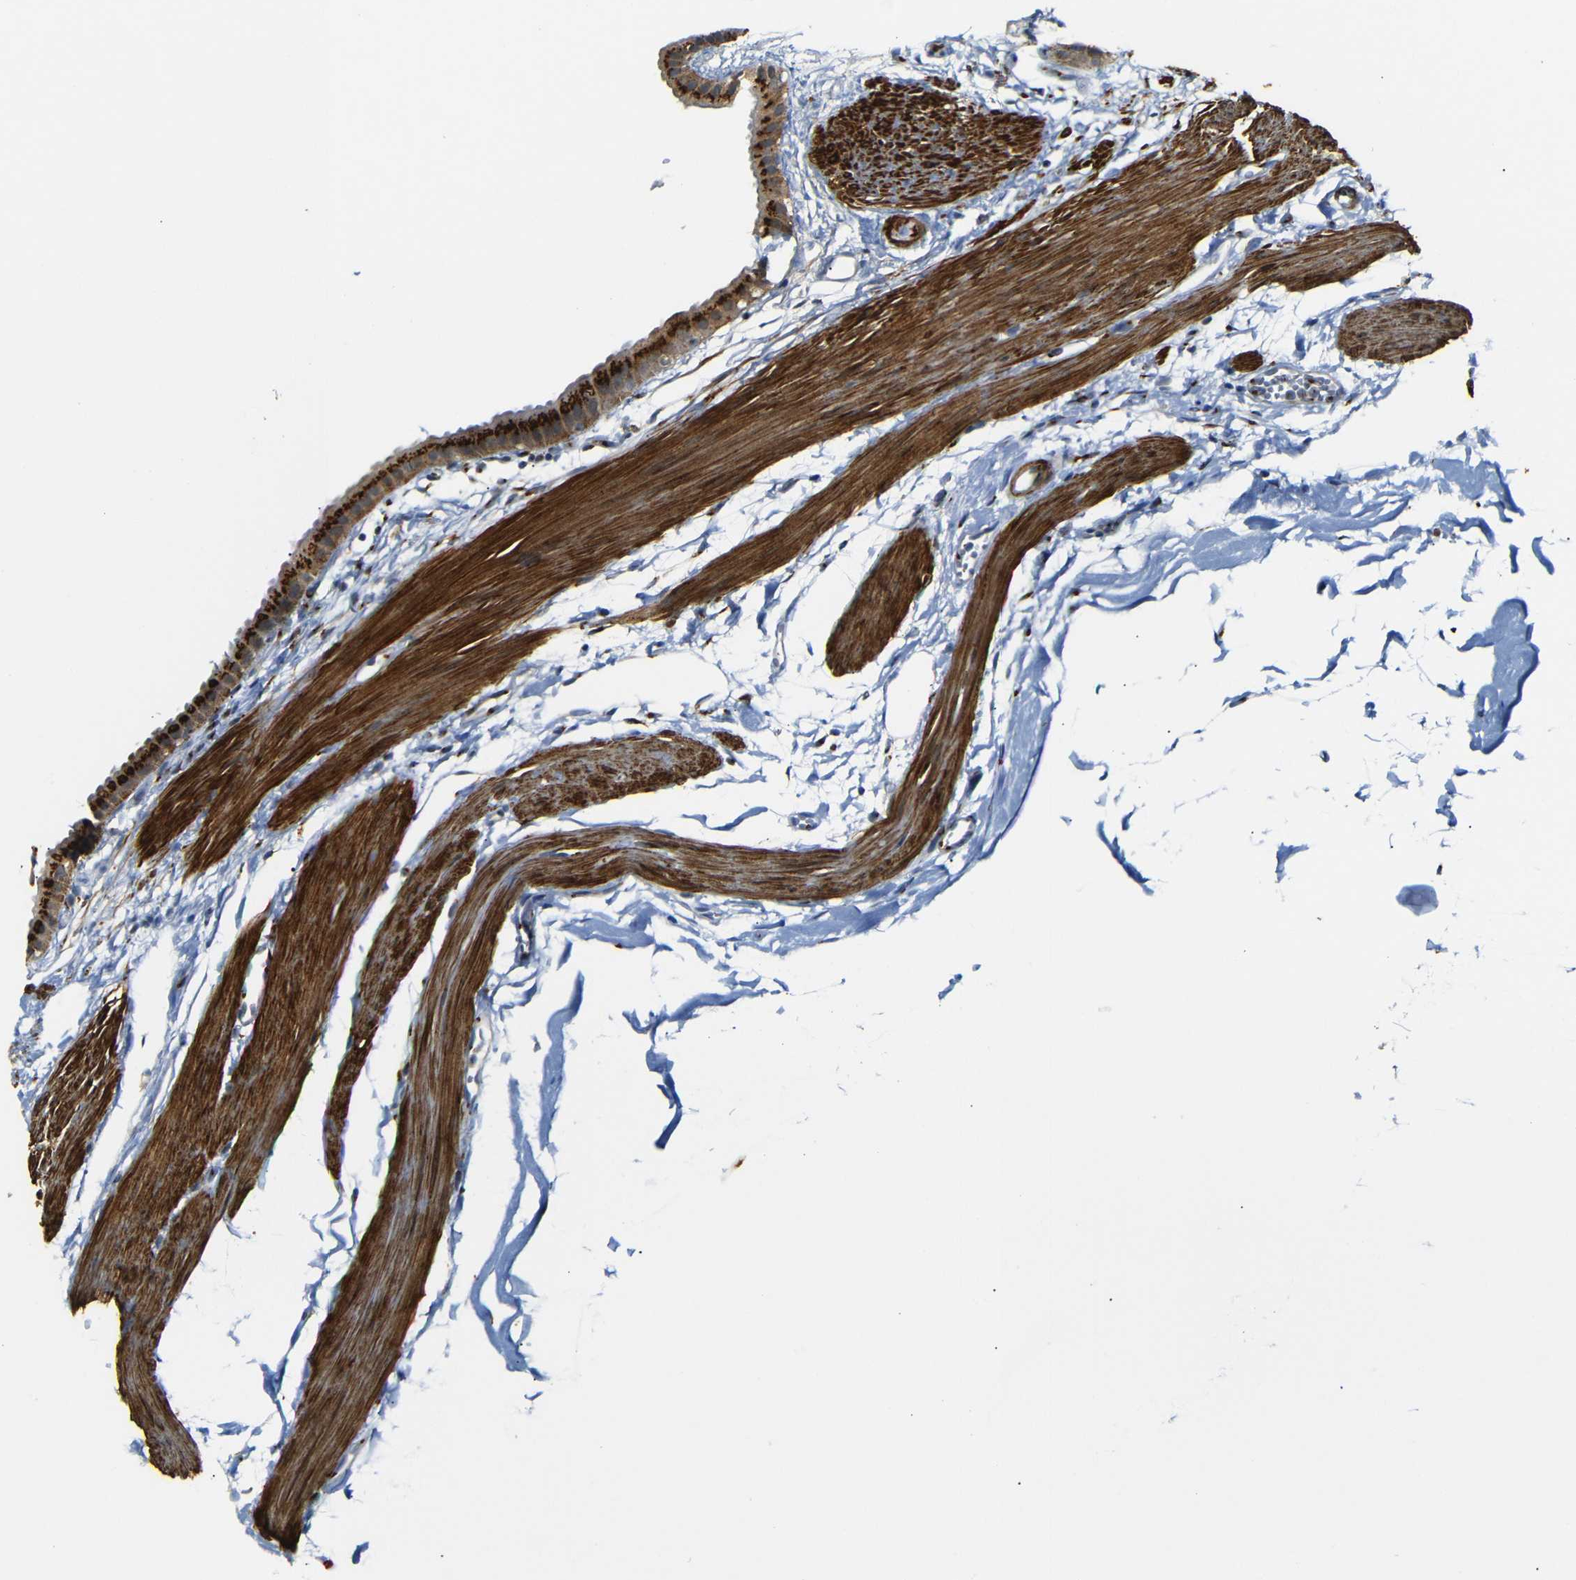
{"staining": {"intensity": "strong", "quantity": ">75%", "location": "cytoplasmic/membranous"}, "tissue": "gallbladder", "cell_type": "Glandular cells", "image_type": "normal", "snomed": [{"axis": "morphology", "description": "Normal tissue, NOS"}, {"axis": "topography", "description": "Gallbladder"}], "caption": "Immunohistochemical staining of unremarkable gallbladder demonstrates strong cytoplasmic/membranous protein positivity in about >75% of glandular cells.", "gene": "TGOLN2", "patient": {"sex": "female", "age": 64}}